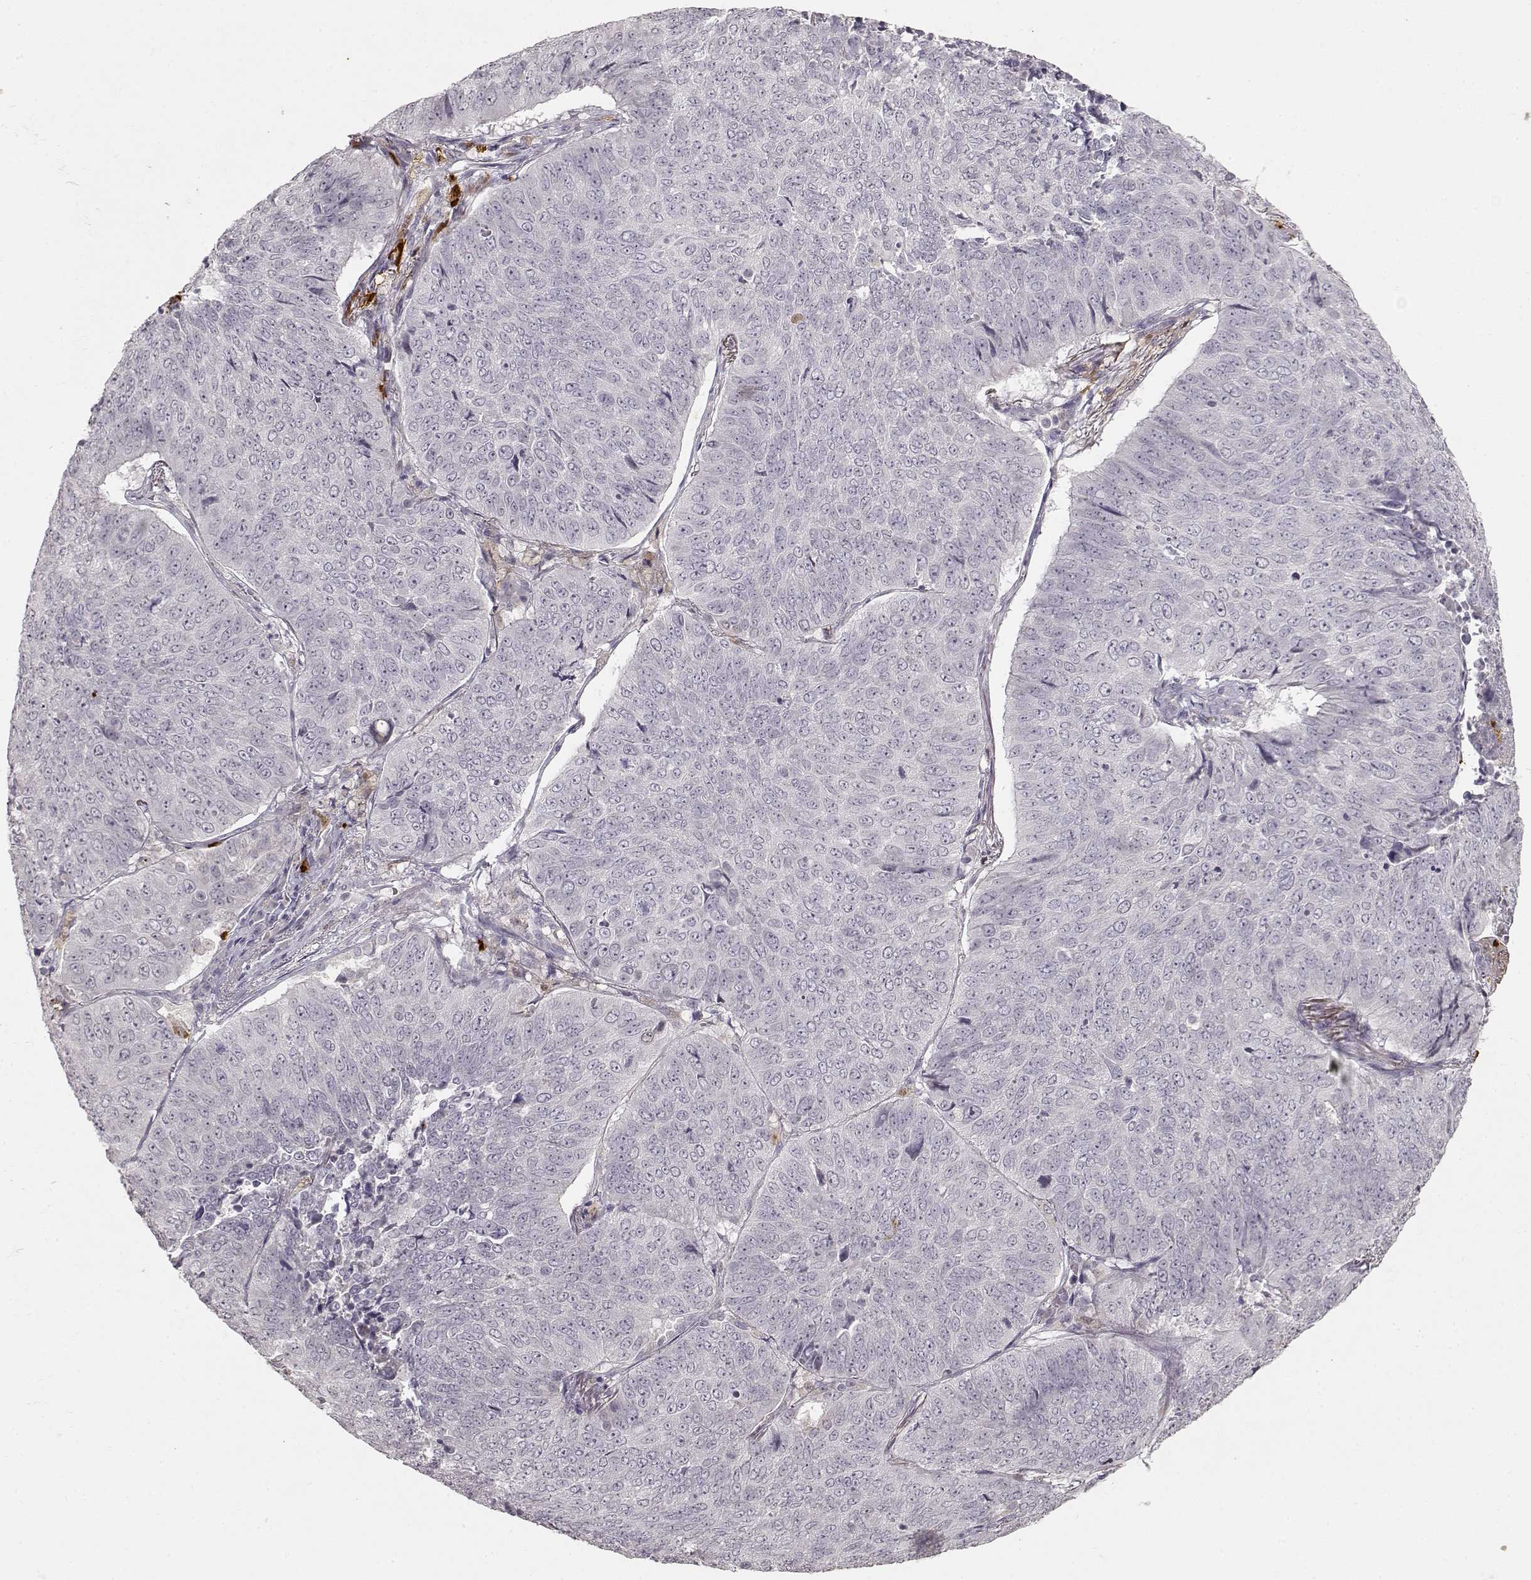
{"staining": {"intensity": "negative", "quantity": "none", "location": "none"}, "tissue": "lung cancer", "cell_type": "Tumor cells", "image_type": "cancer", "snomed": [{"axis": "morphology", "description": "Normal tissue, NOS"}, {"axis": "morphology", "description": "Squamous cell carcinoma, NOS"}, {"axis": "topography", "description": "Bronchus"}, {"axis": "topography", "description": "Lung"}], "caption": "There is no significant staining in tumor cells of squamous cell carcinoma (lung).", "gene": "S100B", "patient": {"sex": "male", "age": 64}}